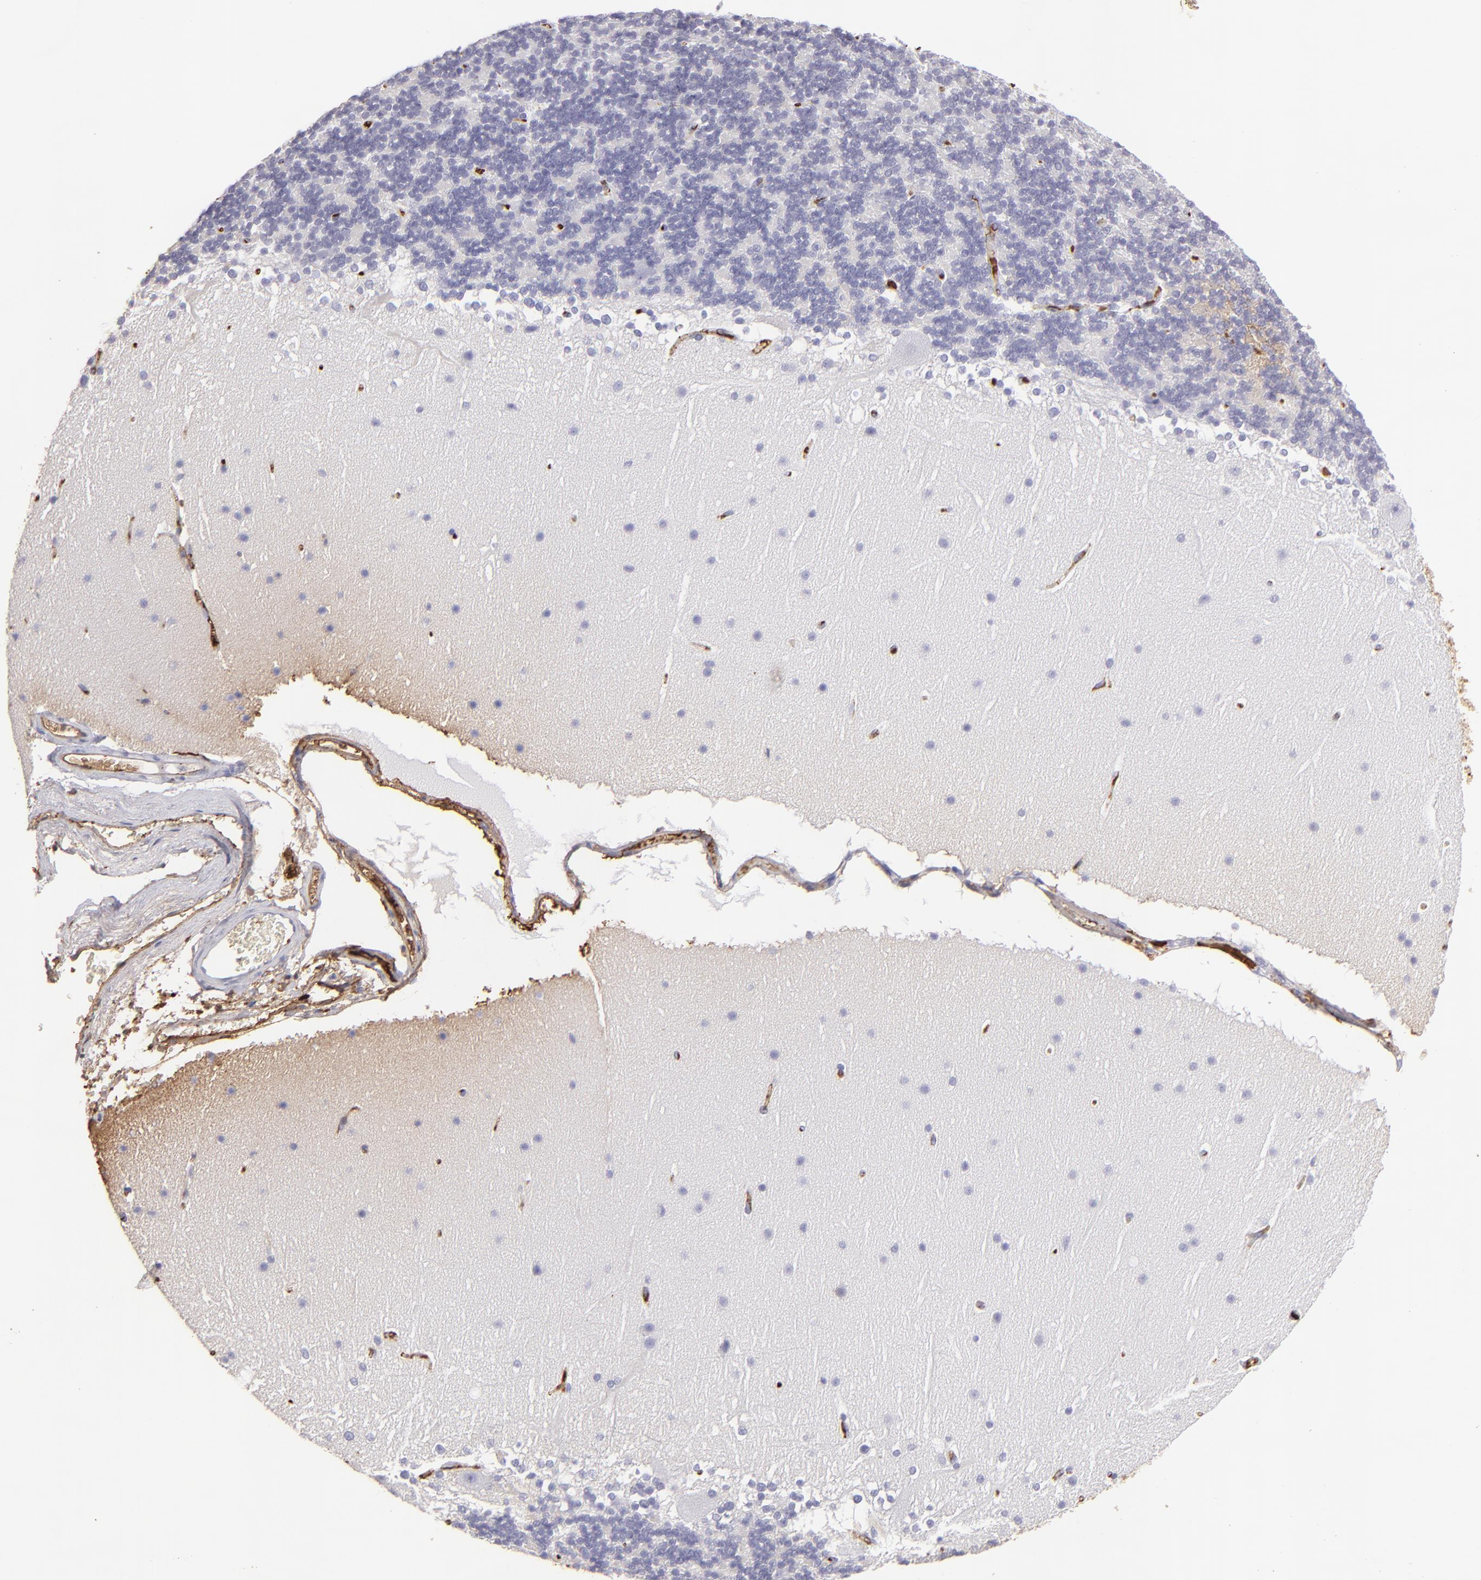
{"staining": {"intensity": "moderate", "quantity": "<25%", "location": "nuclear"}, "tissue": "cerebellum", "cell_type": "Cells in granular layer", "image_type": "normal", "snomed": [{"axis": "morphology", "description": "Normal tissue, NOS"}, {"axis": "topography", "description": "Cerebellum"}], "caption": "The photomicrograph shows staining of unremarkable cerebellum, revealing moderate nuclear protein positivity (brown color) within cells in granular layer. Ihc stains the protein in brown and the nuclei are stained blue.", "gene": "FGB", "patient": {"sex": "female", "age": 19}}